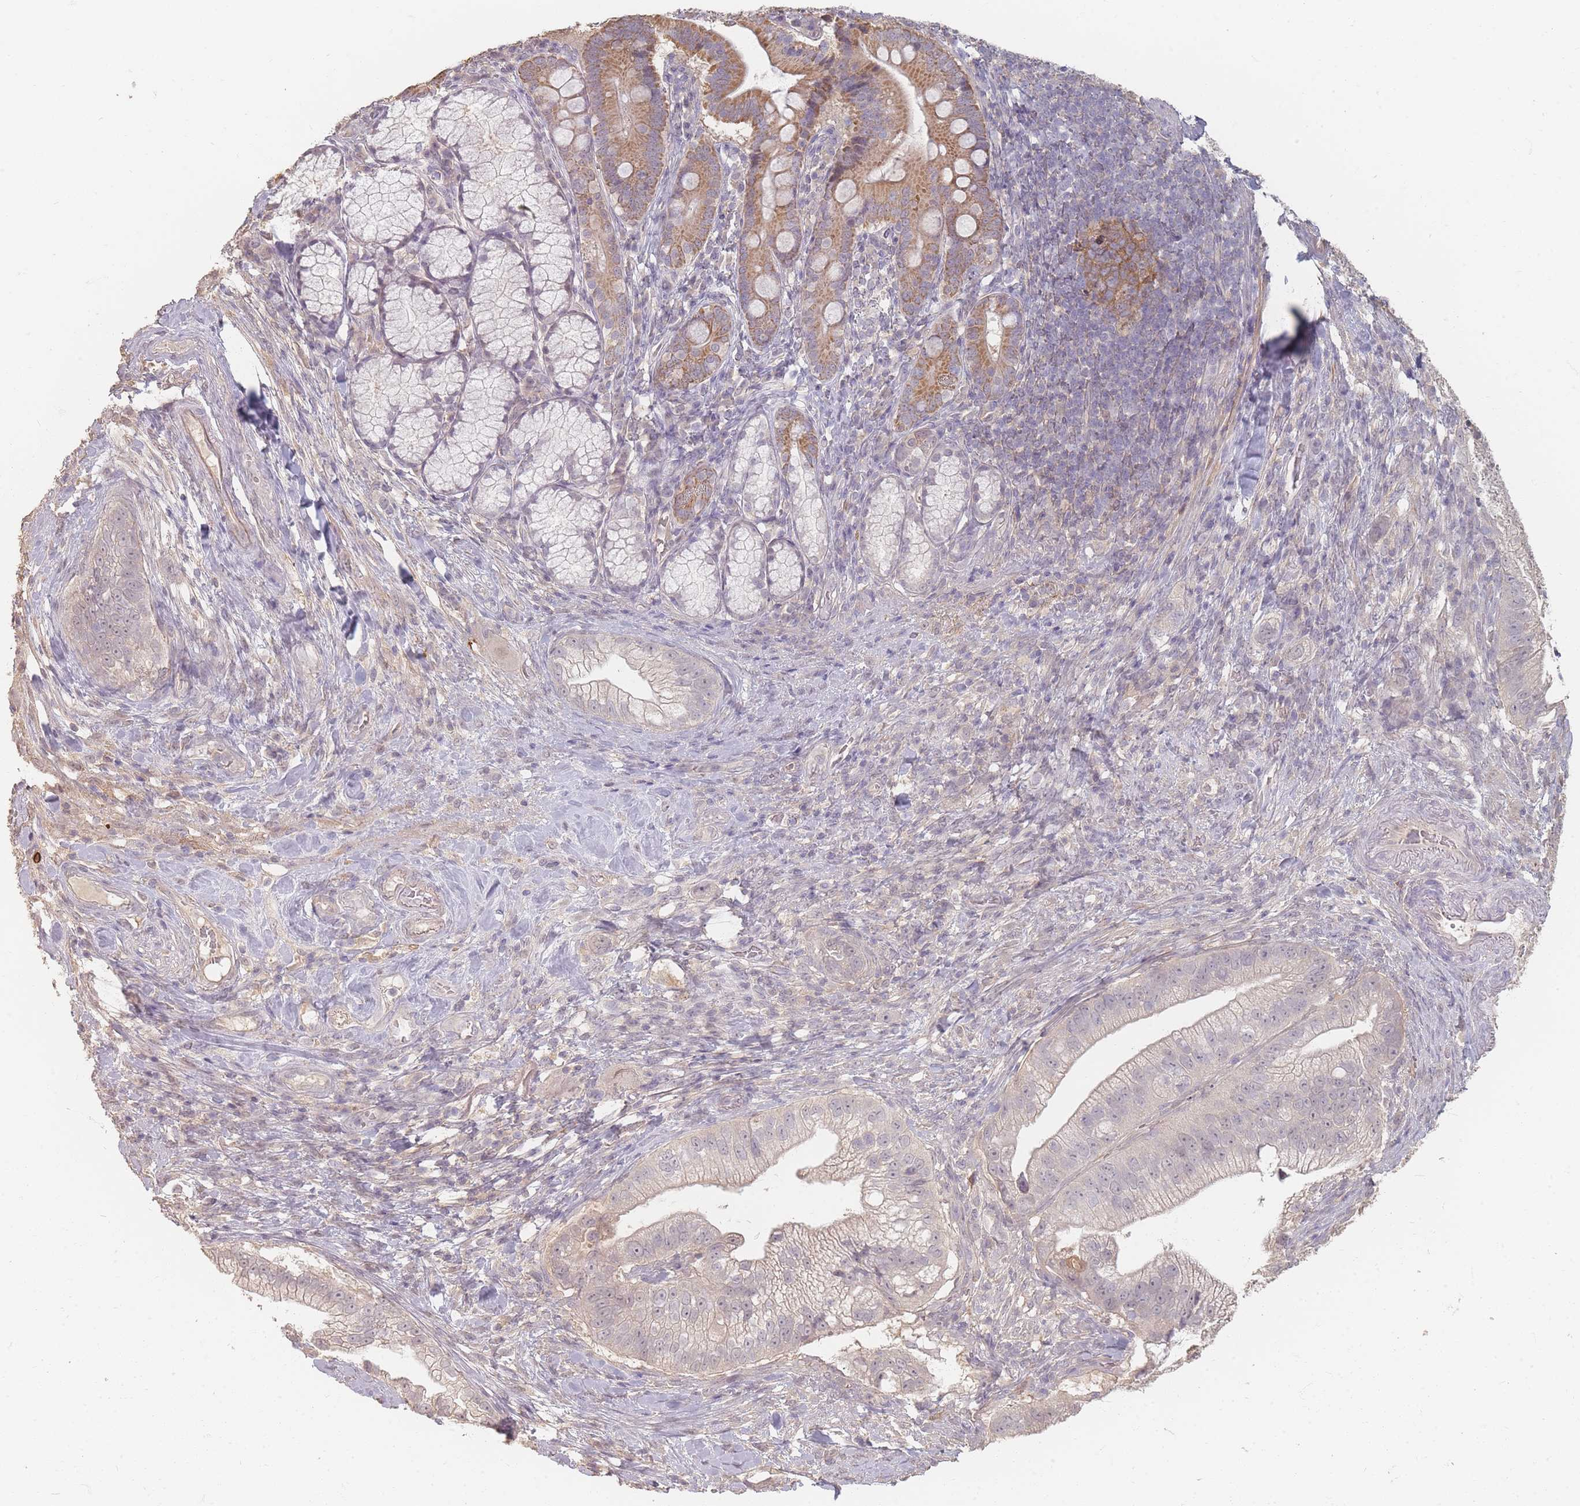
{"staining": {"intensity": "moderate", "quantity": "<25%", "location": "cytoplasmic/membranous"}, "tissue": "pancreatic cancer", "cell_type": "Tumor cells", "image_type": "cancer", "snomed": [{"axis": "morphology", "description": "Adenocarcinoma, NOS"}, {"axis": "topography", "description": "Pancreas"}], "caption": "Protein staining of adenocarcinoma (pancreatic) tissue exhibits moderate cytoplasmic/membranous staining in approximately <25% of tumor cells.", "gene": "RFTN1", "patient": {"sex": "male", "age": 70}}